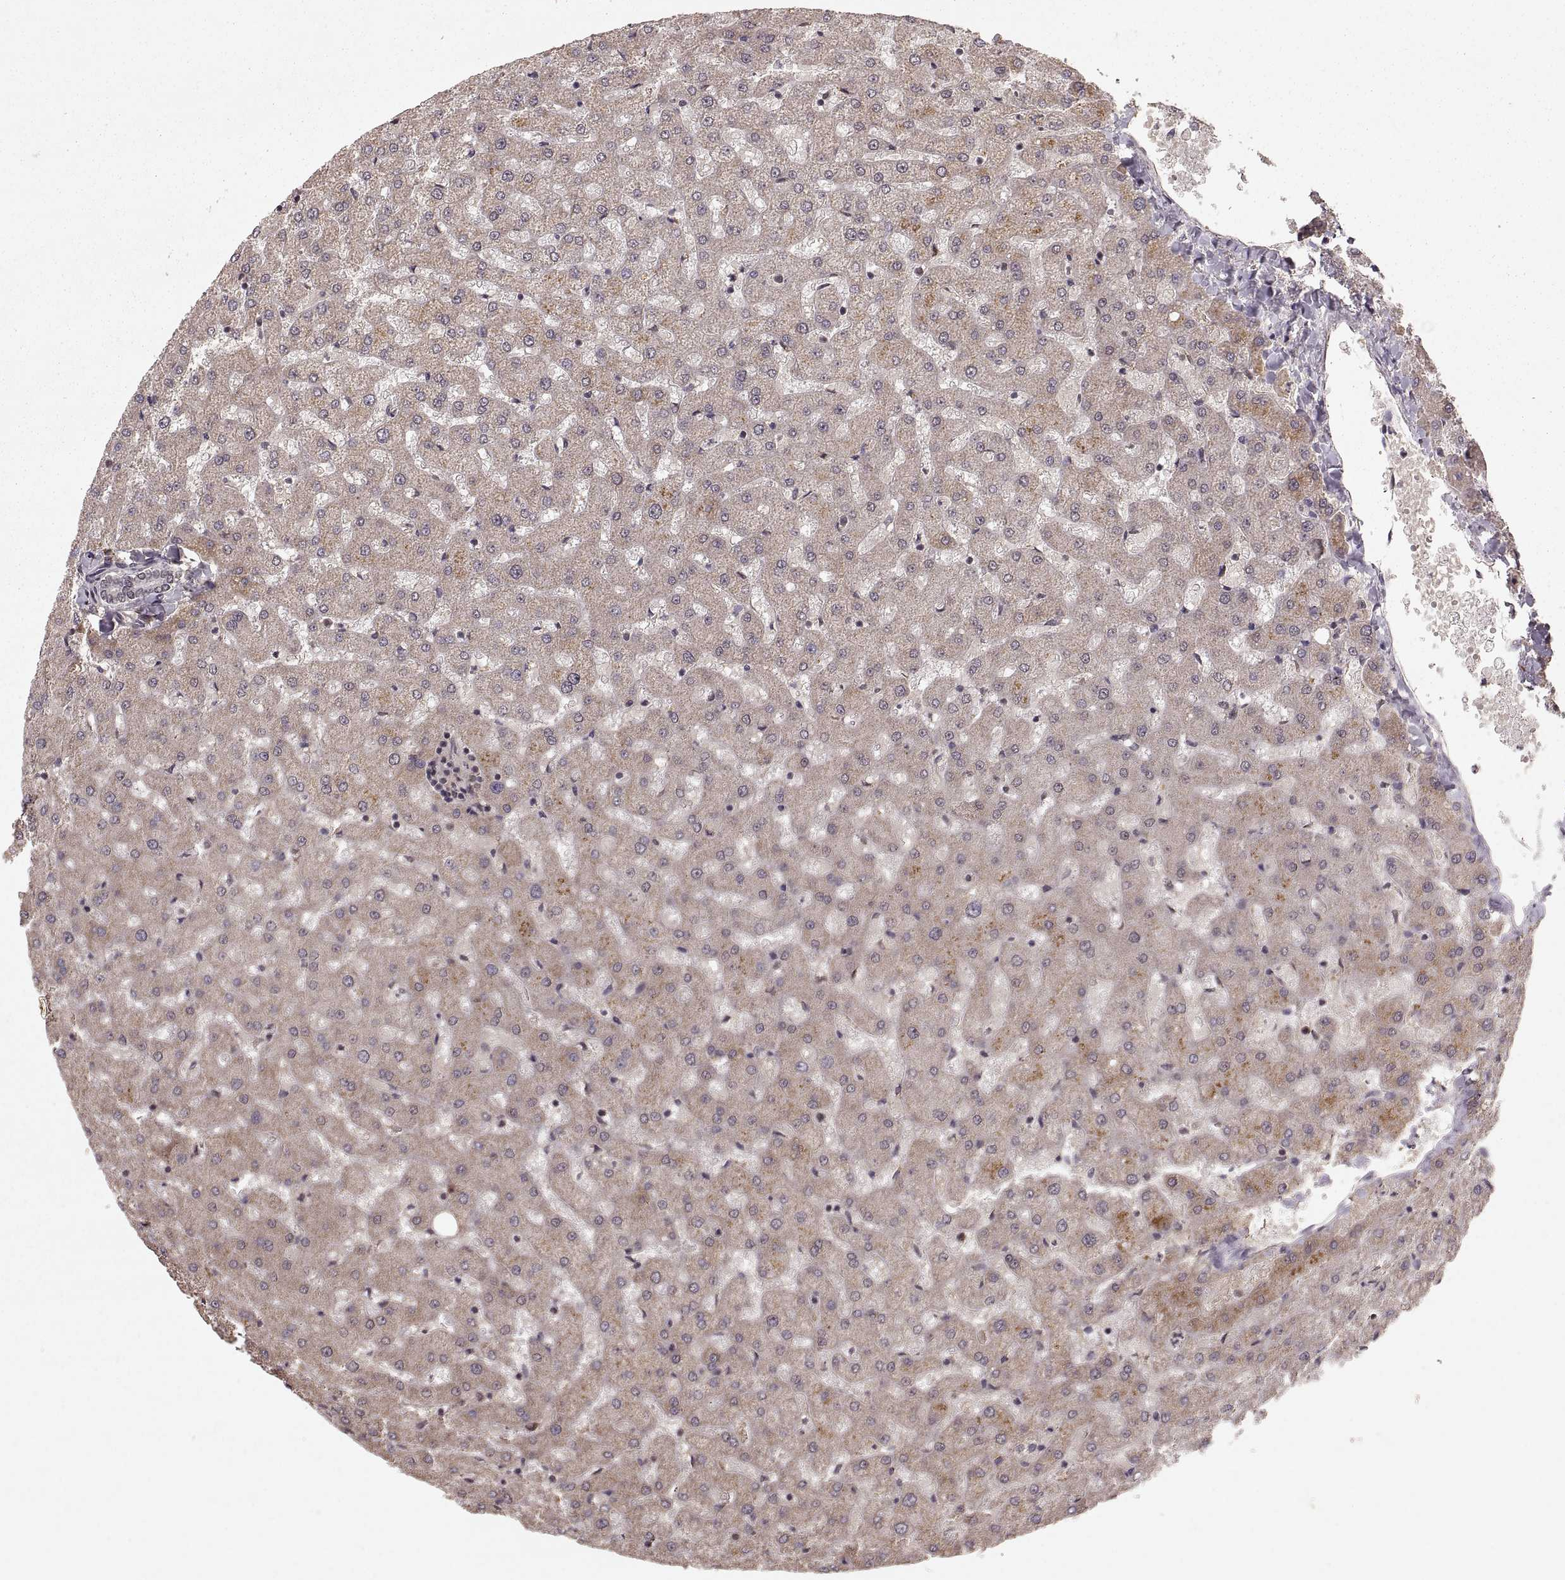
{"staining": {"intensity": "negative", "quantity": "none", "location": "none"}, "tissue": "liver", "cell_type": "Cholangiocytes", "image_type": "normal", "snomed": [{"axis": "morphology", "description": "Normal tissue, NOS"}, {"axis": "topography", "description": "Liver"}], "caption": "There is no significant staining in cholangiocytes of liver. (DAB immunohistochemistry (IHC) with hematoxylin counter stain).", "gene": "RFT1", "patient": {"sex": "female", "age": 50}}